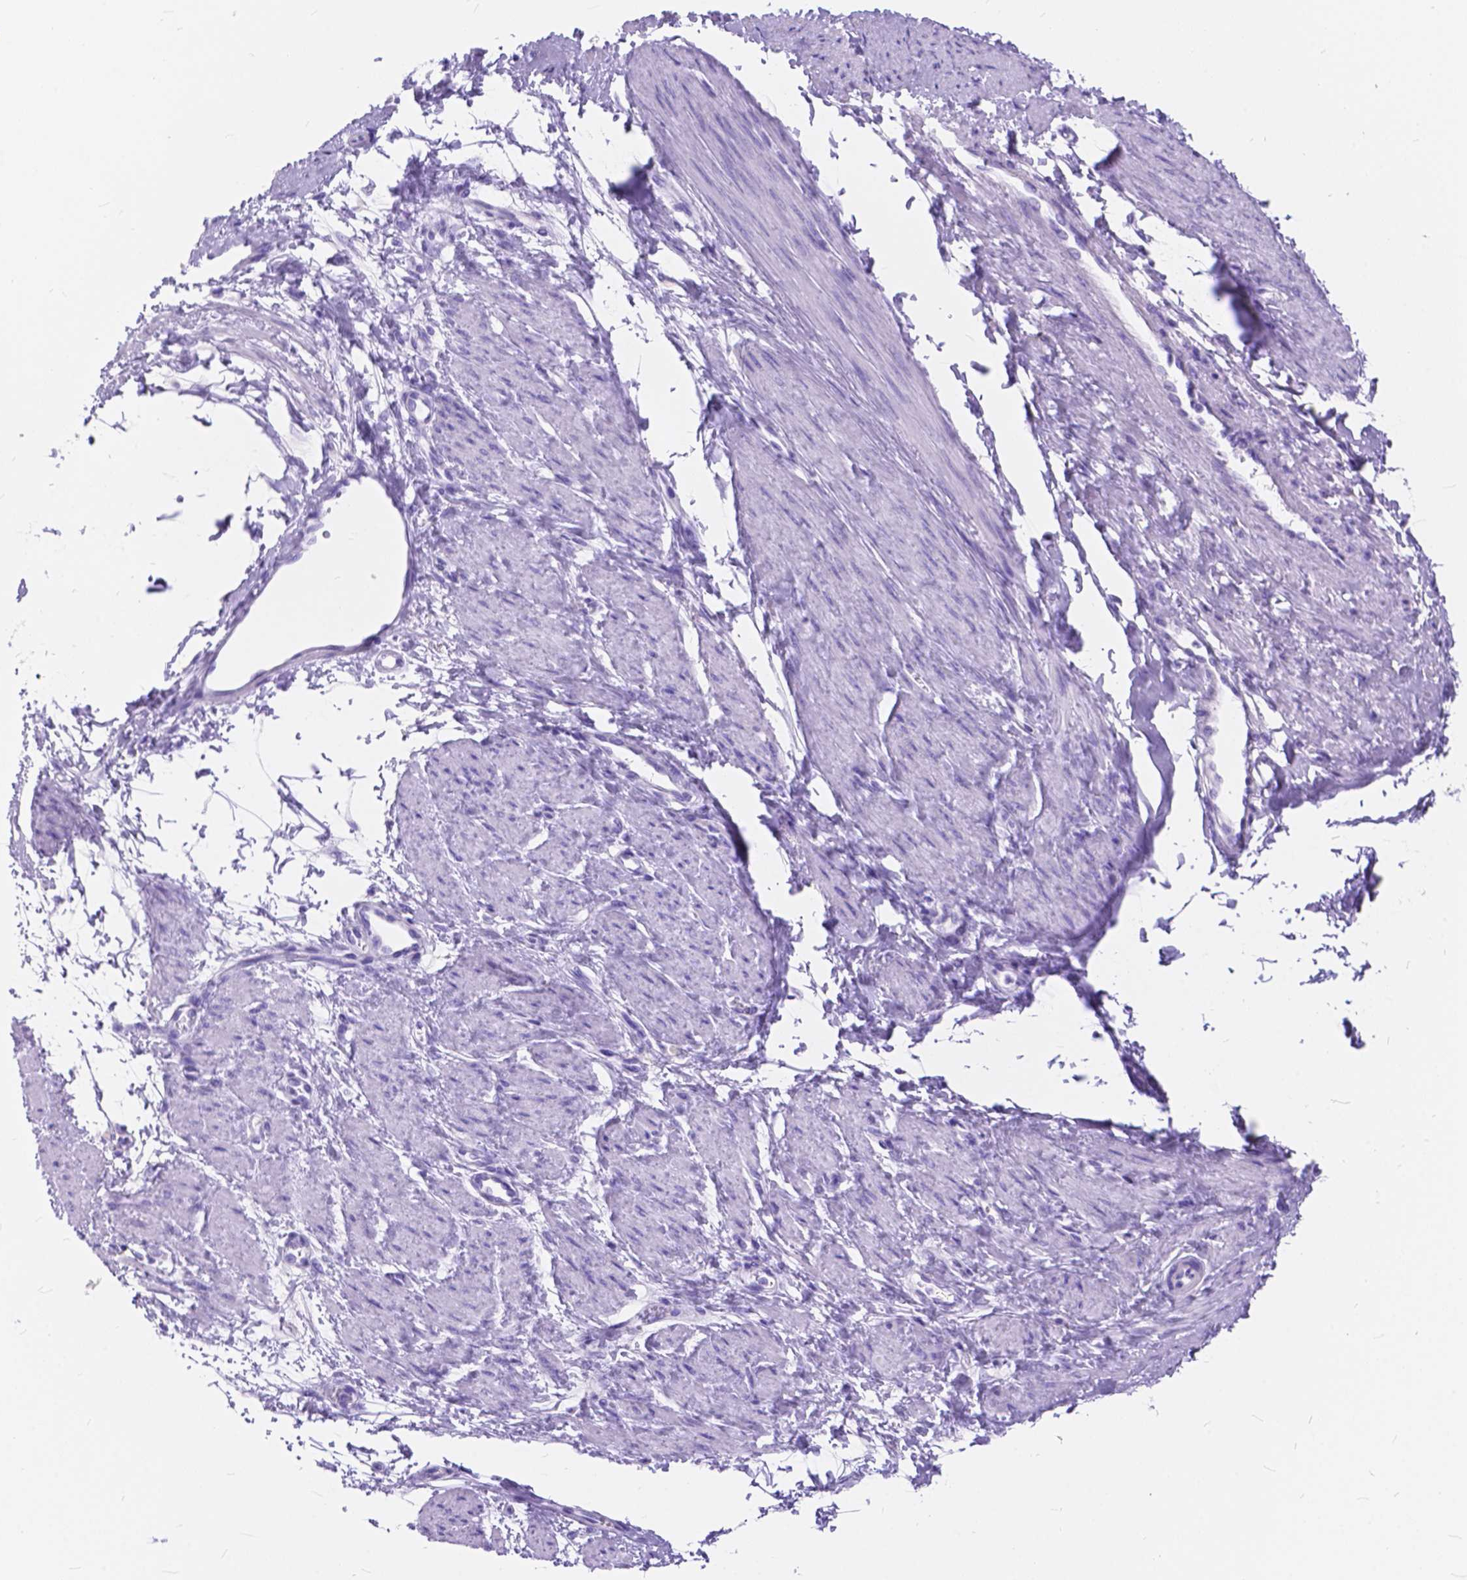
{"staining": {"intensity": "negative", "quantity": "none", "location": "none"}, "tissue": "smooth muscle", "cell_type": "Smooth muscle cells", "image_type": "normal", "snomed": [{"axis": "morphology", "description": "Normal tissue, NOS"}, {"axis": "topography", "description": "Smooth muscle"}, {"axis": "topography", "description": "Uterus"}], "caption": "Immunohistochemistry image of benign smooth muscle: human smooth muscle stained with DAB exhibits no significant protein positivity in smooth muscle cells.", "gene": "FOXL2", "patient": {"sex": "female", "age": 39}}